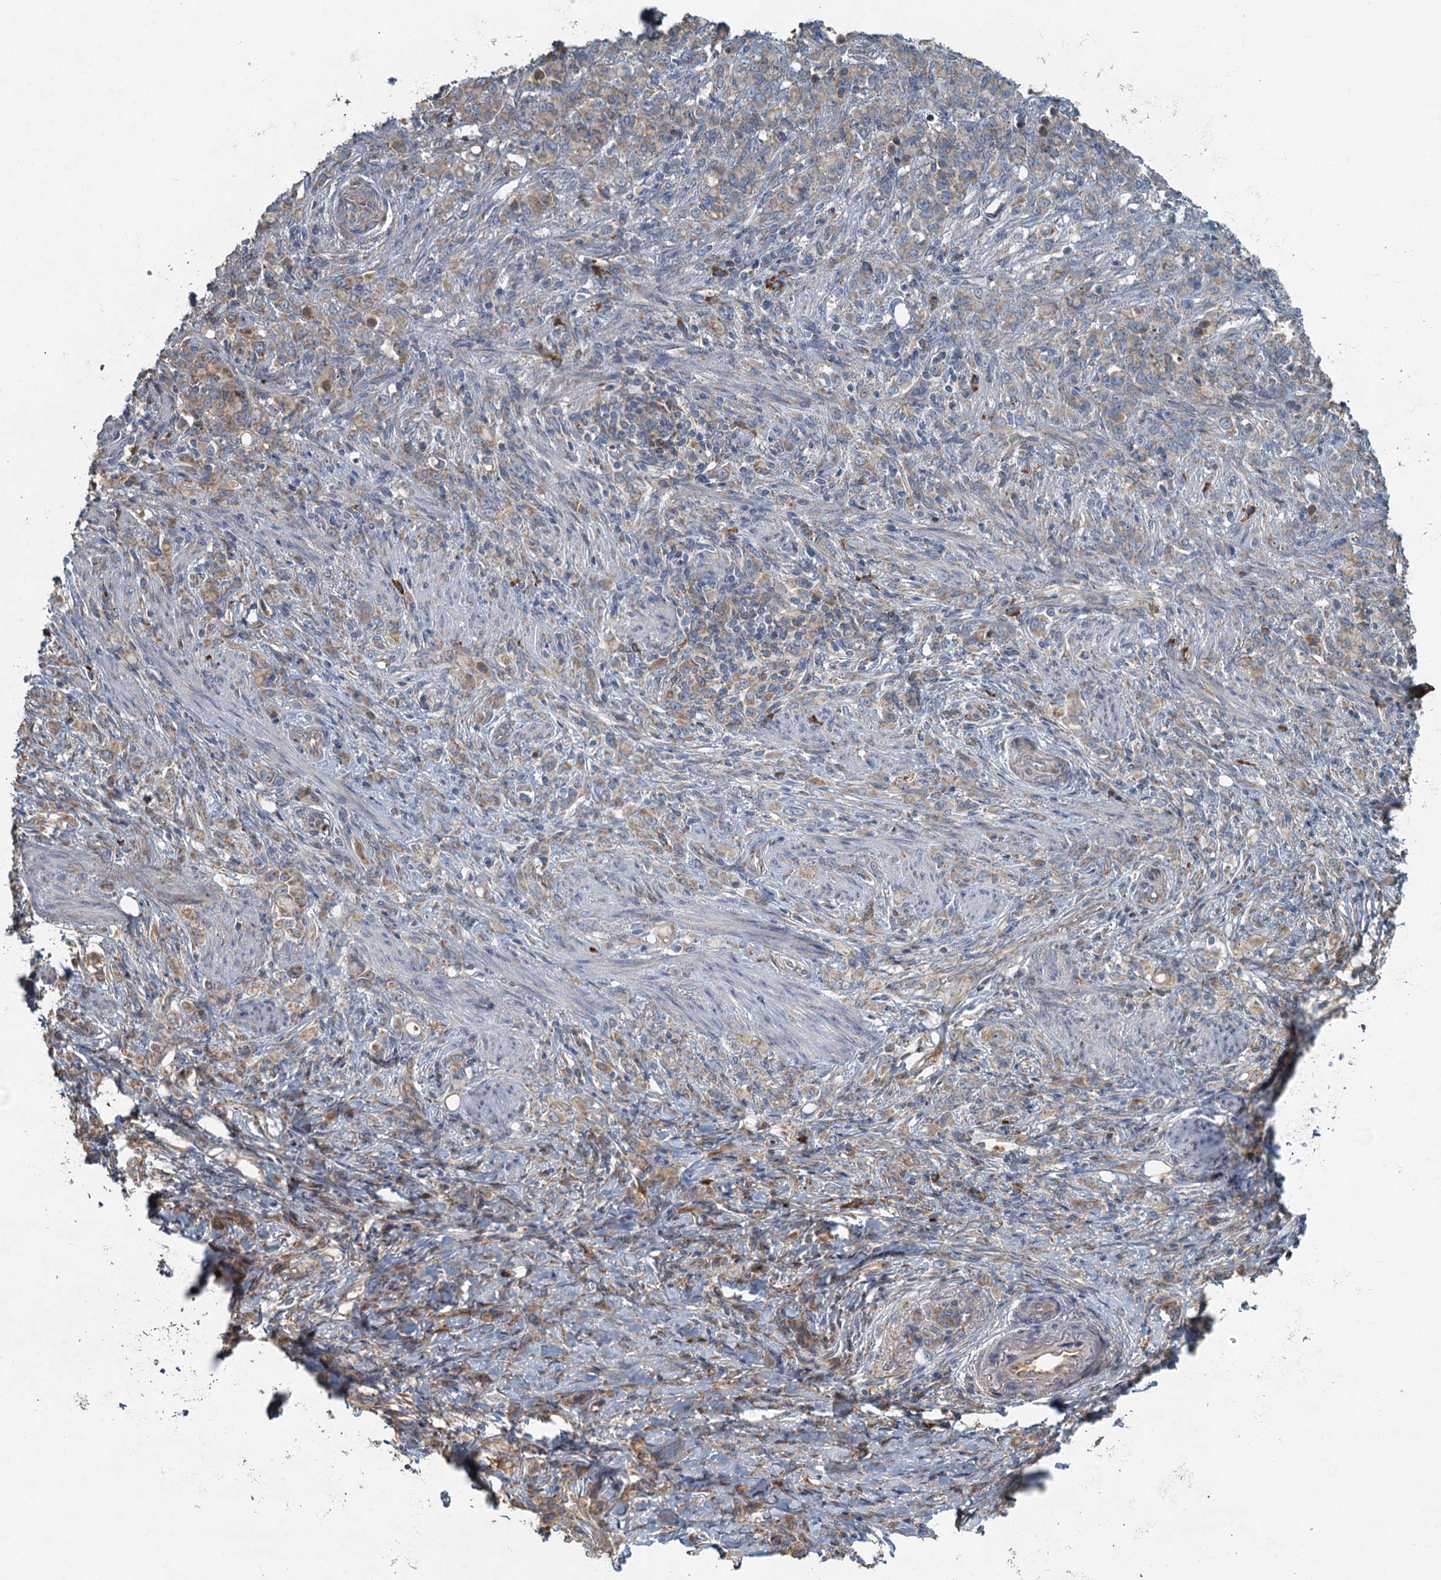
{"staining": {"intensity": "weak", "quantity": ">75%", "location": "cytoplasmic/membranous"}, "tissue": "stomach cancer", "cell_type": "Tumor cells", "image_type": "cancer", "snomed": [{"axis": "morphology", "description": "Adenocarcinoma, NOS"}, {"axis": "topography", "description": "Stomach"}], "caption": "High-magnification brightfield microscopy of adenocarcinoma (stomach) stained with DAB (3,3'-diaminobenzidine) (brown) and counterstained with hematoxylin (blue). tumor cells exhibit weak cytoplasmic/membranous expression is identified in about>75% of cells.", "gene": "SPDYC", "patient": {"sex": "female", "age": 79}}